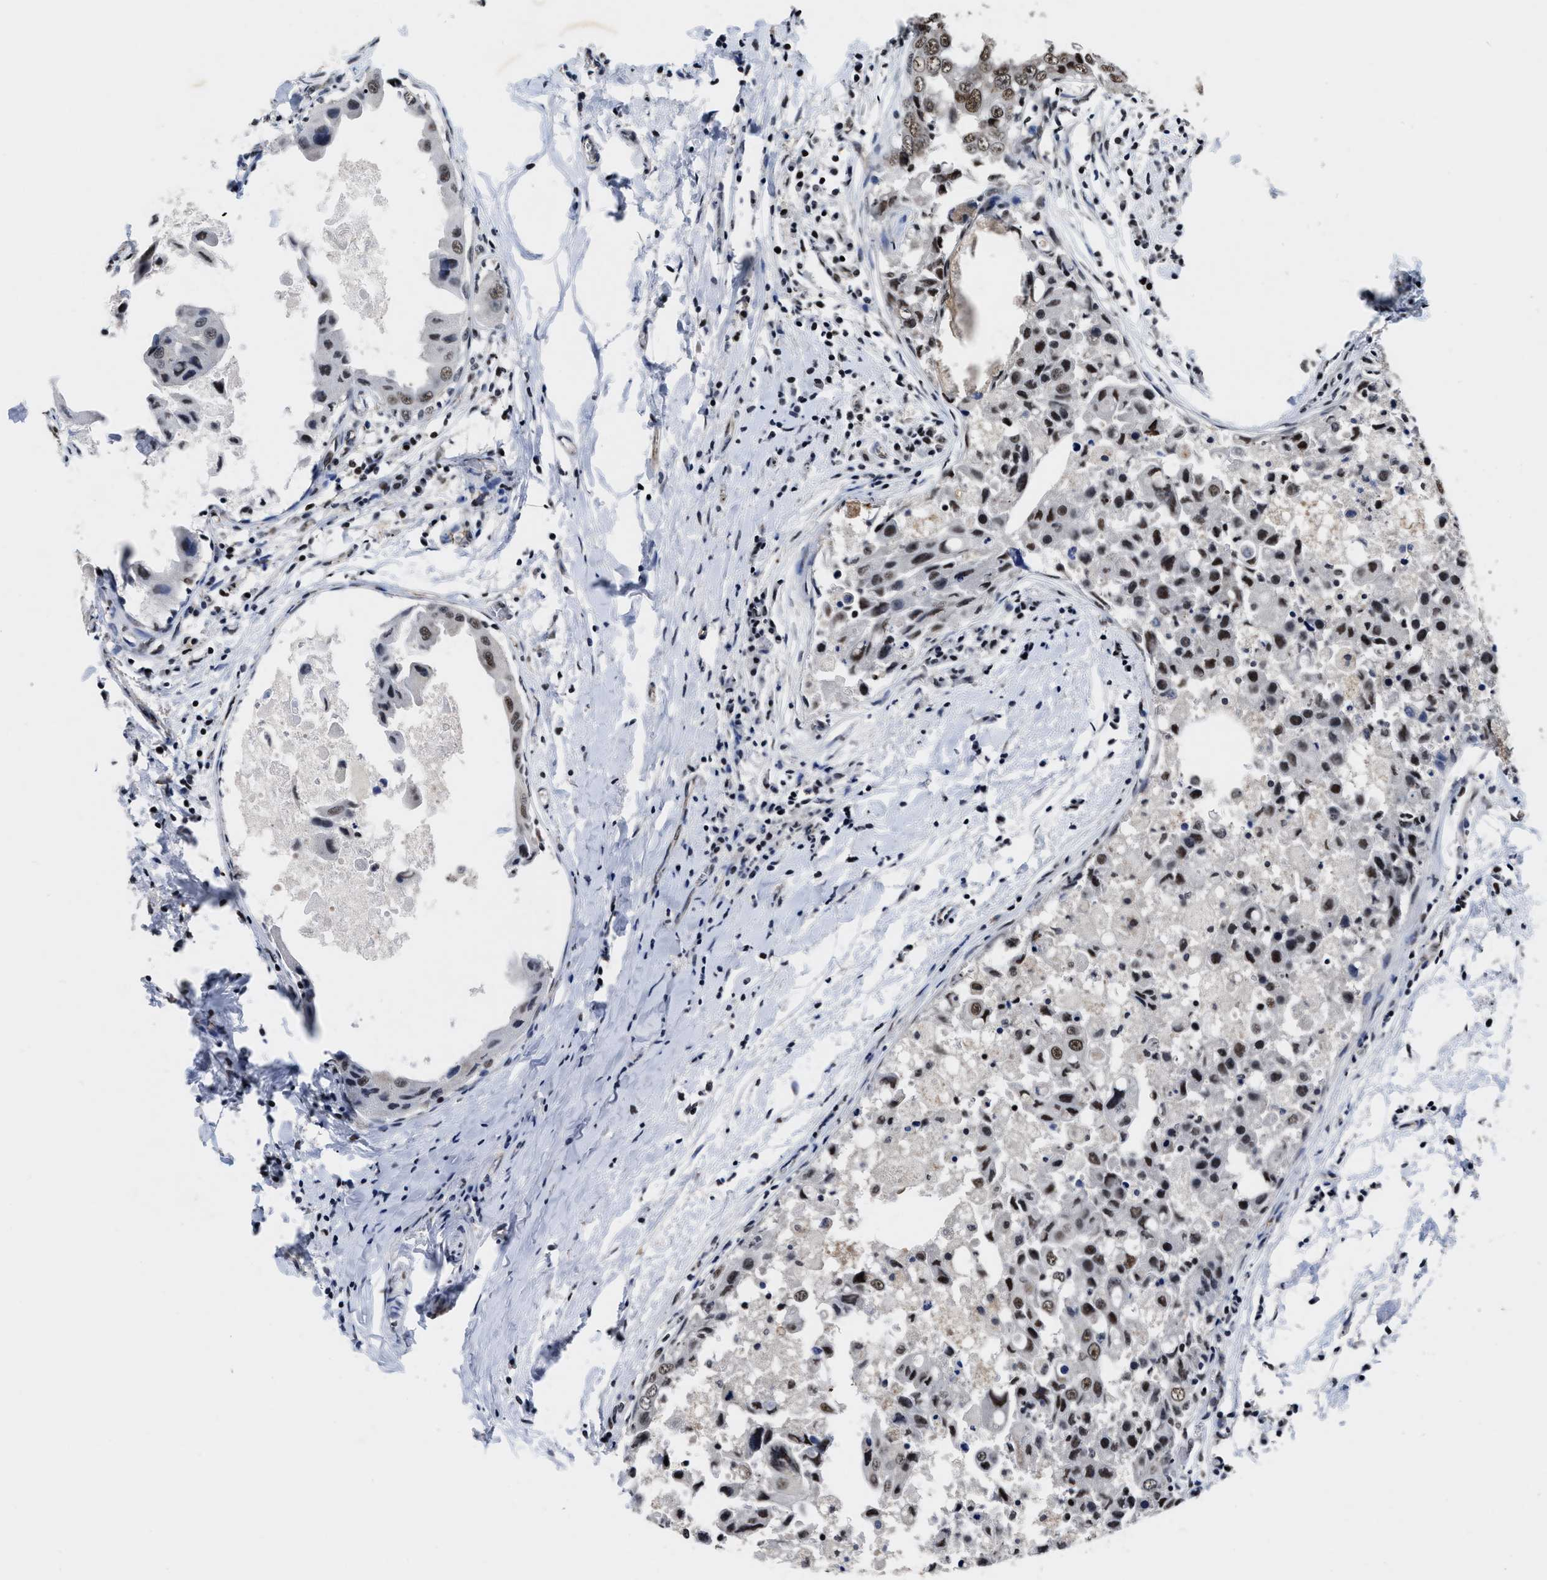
{"staining": {"intensity": "moderate", "quantity": ">75%", "location": "nuclear"}, "tissue": "breast cancer", "cell_type": "Tumor cells", "image_type": "cancer", "snomed": [{"axis": "morphology", "description": "Duct carcinoma"}, {"axis": "topography", "description": "Breast"}], "caption": "Breast intraductal carcinoma stained with DAB immunohistochemistry (IHC) displays medium levels of moderate nuclear staining in about >75% of tumor cells.", "gene": "CCNE1", "patient": {"sex": "female", "age": 27}}